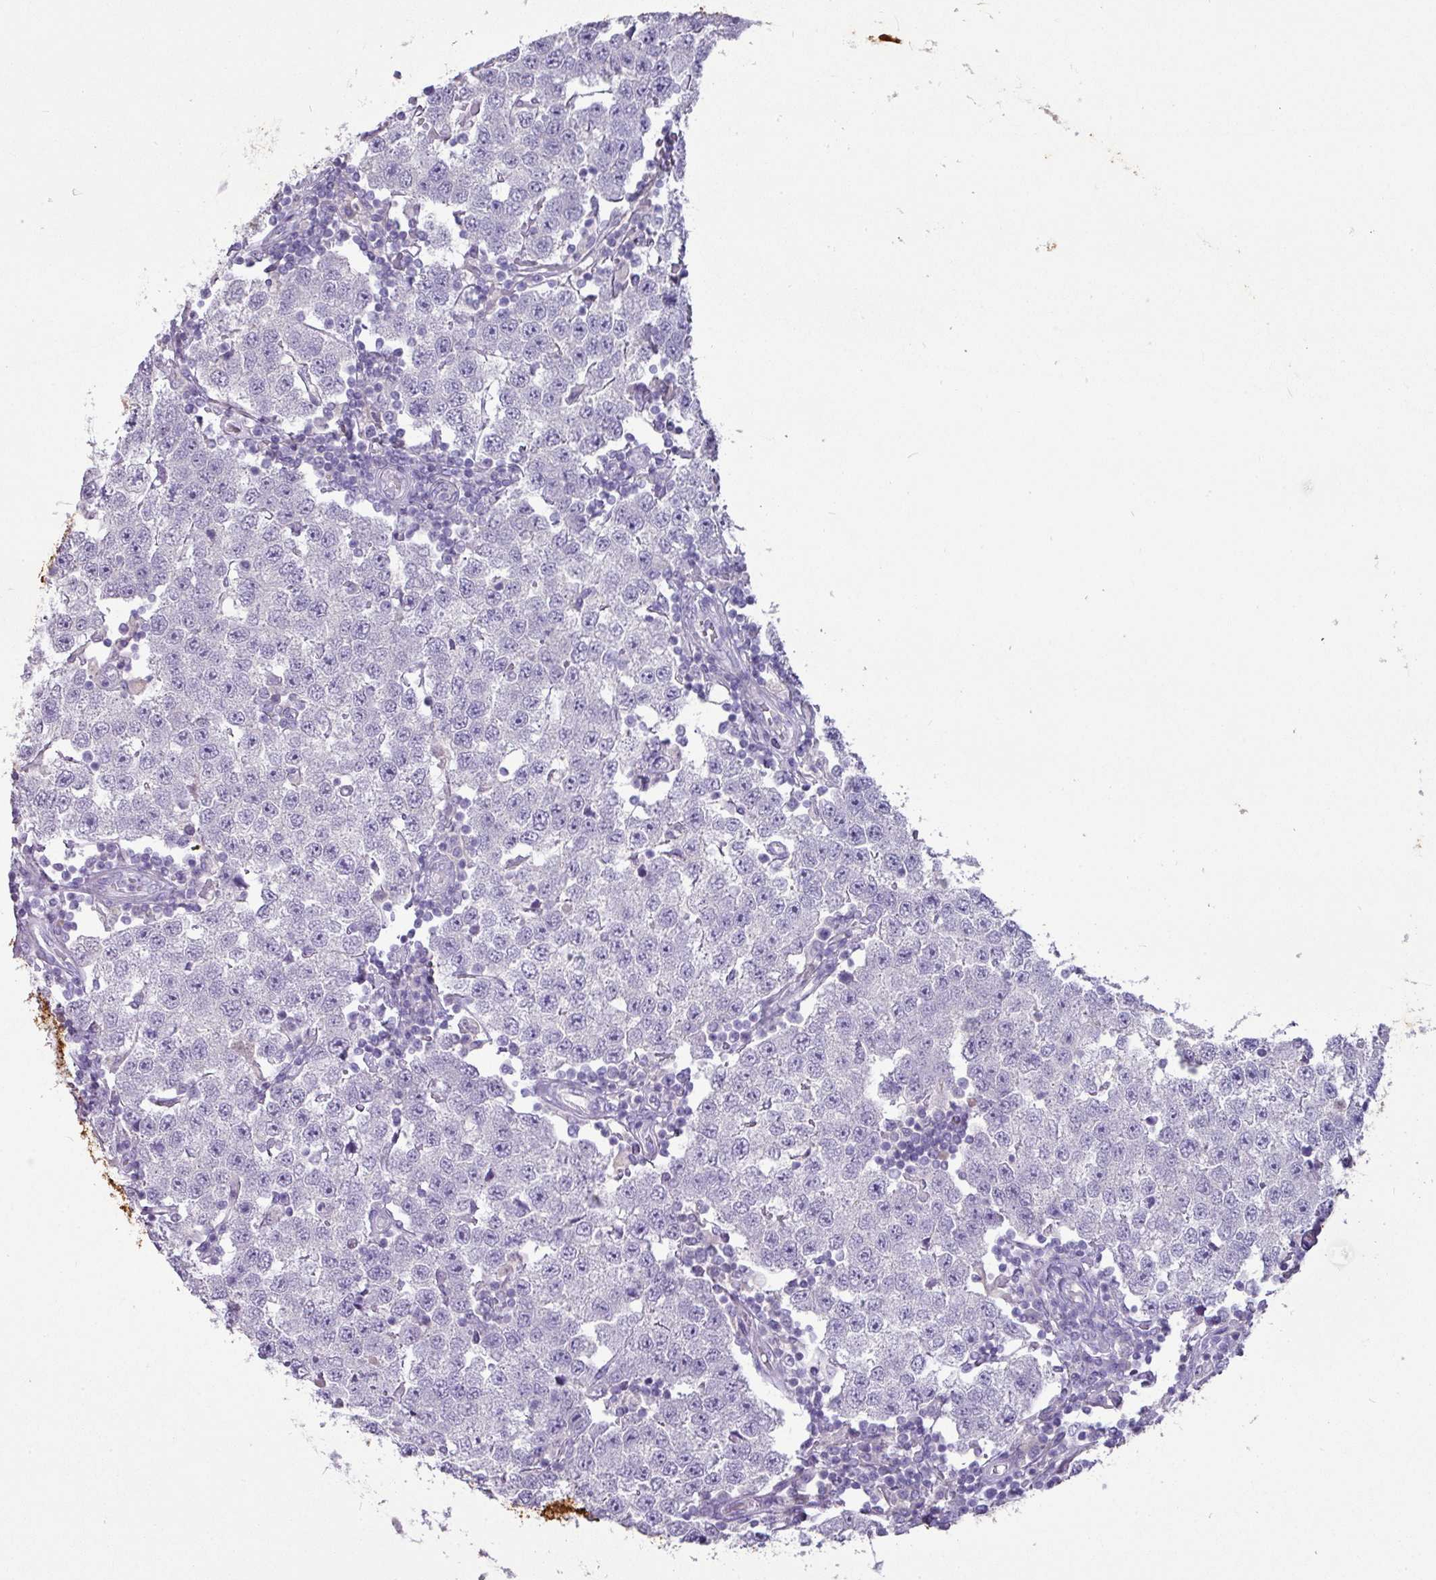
{"staining": {"intensity": "negative", "quantity": "none", "location": "none"}, "tissue": "testis cancer", "cell_type": "Tumor cells", "image_type": "cancer", "snomed": [{"axis": "morphology", "description": "Seminoma, NOS"}, {"axis": "topography", "description": "Testis"}], "caption": "The image displays no staining of tumor cells in testis seminoma.", "gene": "GSTA3", "patient": {"sex": "male", "age": 34}}